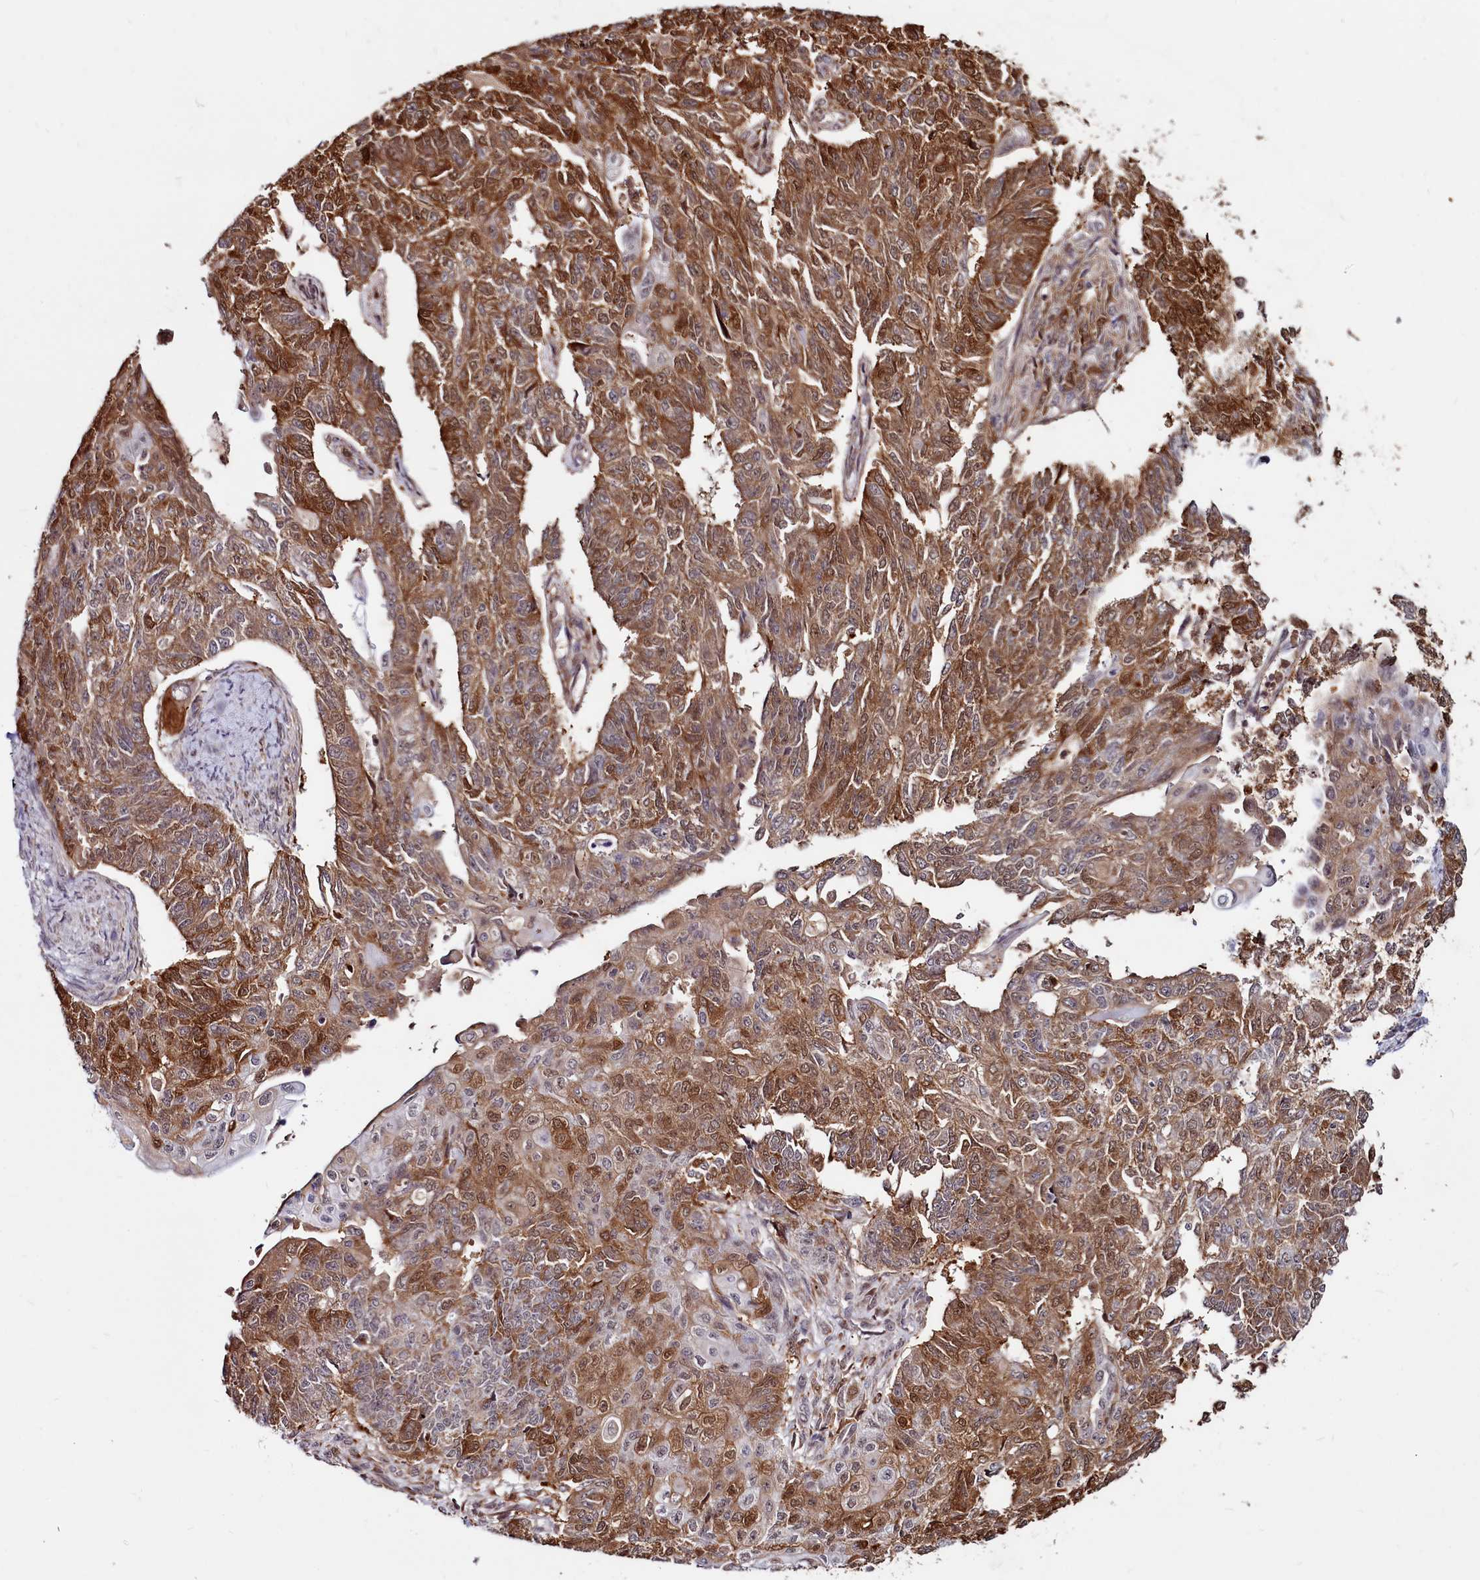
{"staining": {"intensity": "strong", "quantity": "25%-75%", "location": "cytoplasmic/membranous,nuclear"}, "tissue": "endometrial cancer", "cell_type": "Tumor cells", "image_type": "cancer", "snomed": [{"axis": "morphology", "description": "Adenocarcinoma, NOS"}, {"axis": "topography", "description": "Endometrium"}], "caption": "Immunohistochemistry (IHC) (DAB) staining of endometrial cancer (adenocarcinoma) displays strong cytoplasmic/membranous and nuclear protein staining in approximately 25%-75% of tumor cells. Using DAB (3,3'-diaminobenzidine) (brown) and hematoxylin (blue) stains, captured at high magnification using brightfield microscopy.", "gene": "CLK3", "patient": {"sex": "female", "age": 32}}